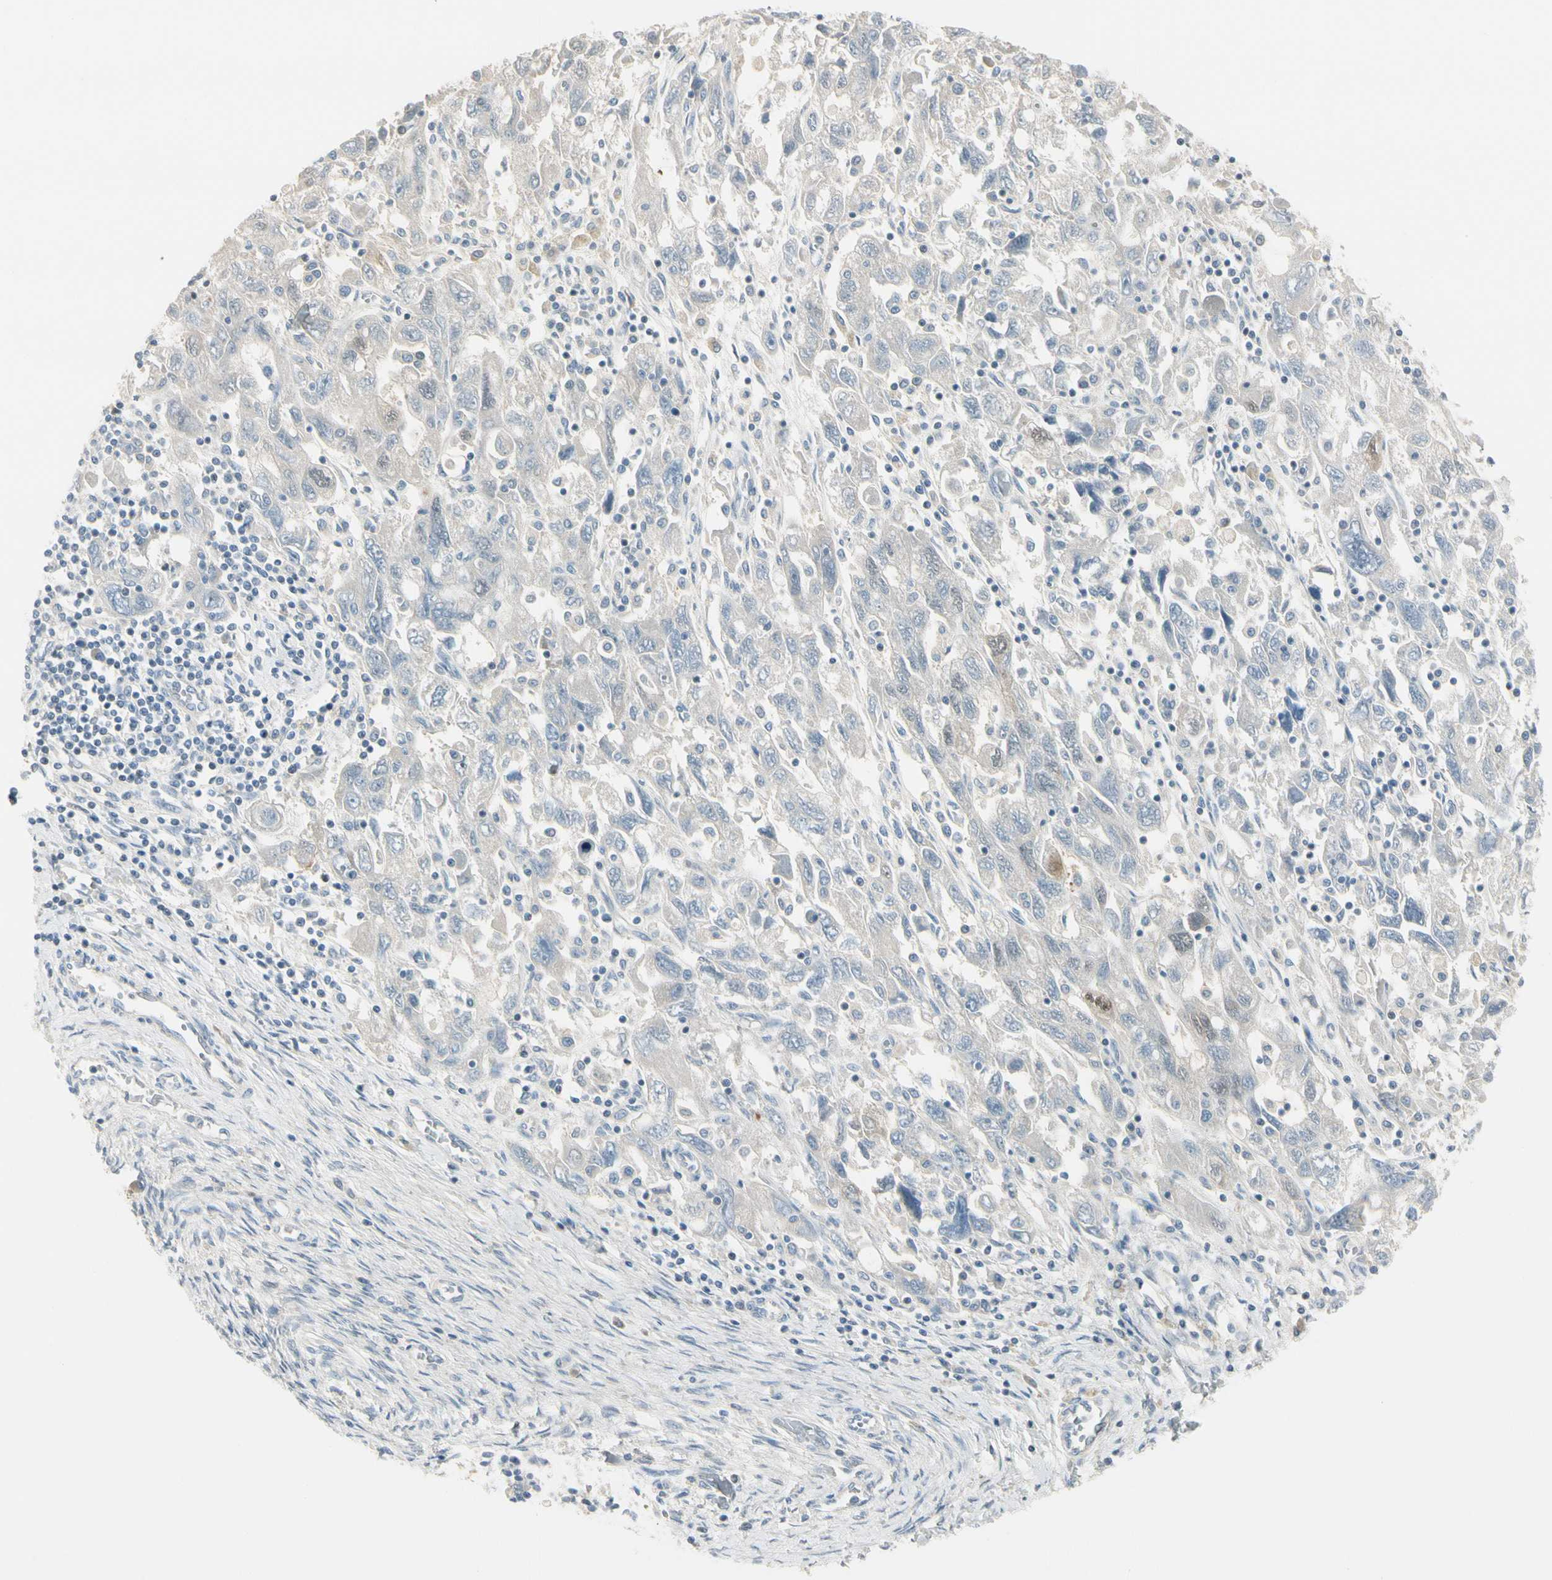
{"staining": {"intensity": "negative", "quantity": "none", "location": "none"}, "tissue": "ovarian cancer", "cell_type": "Tumor cells", "image_type": "cancer", "snomed": [{"axis": "morphology", "description": "Carcinoma, NOS"}, {"axis": "morphology", "description": "Cystadenocarcinoma, serous, NOS"}, {"axis": "topography", "description": "Ovary"}], "caption": "Ovarian cancer (serous cystadenocarcinoma) was stained to show a protein in brown. There is no significant positivity in tumor cells.", "gene": "CYP2E1", "patient": {"sex": "female", "age": 69}}